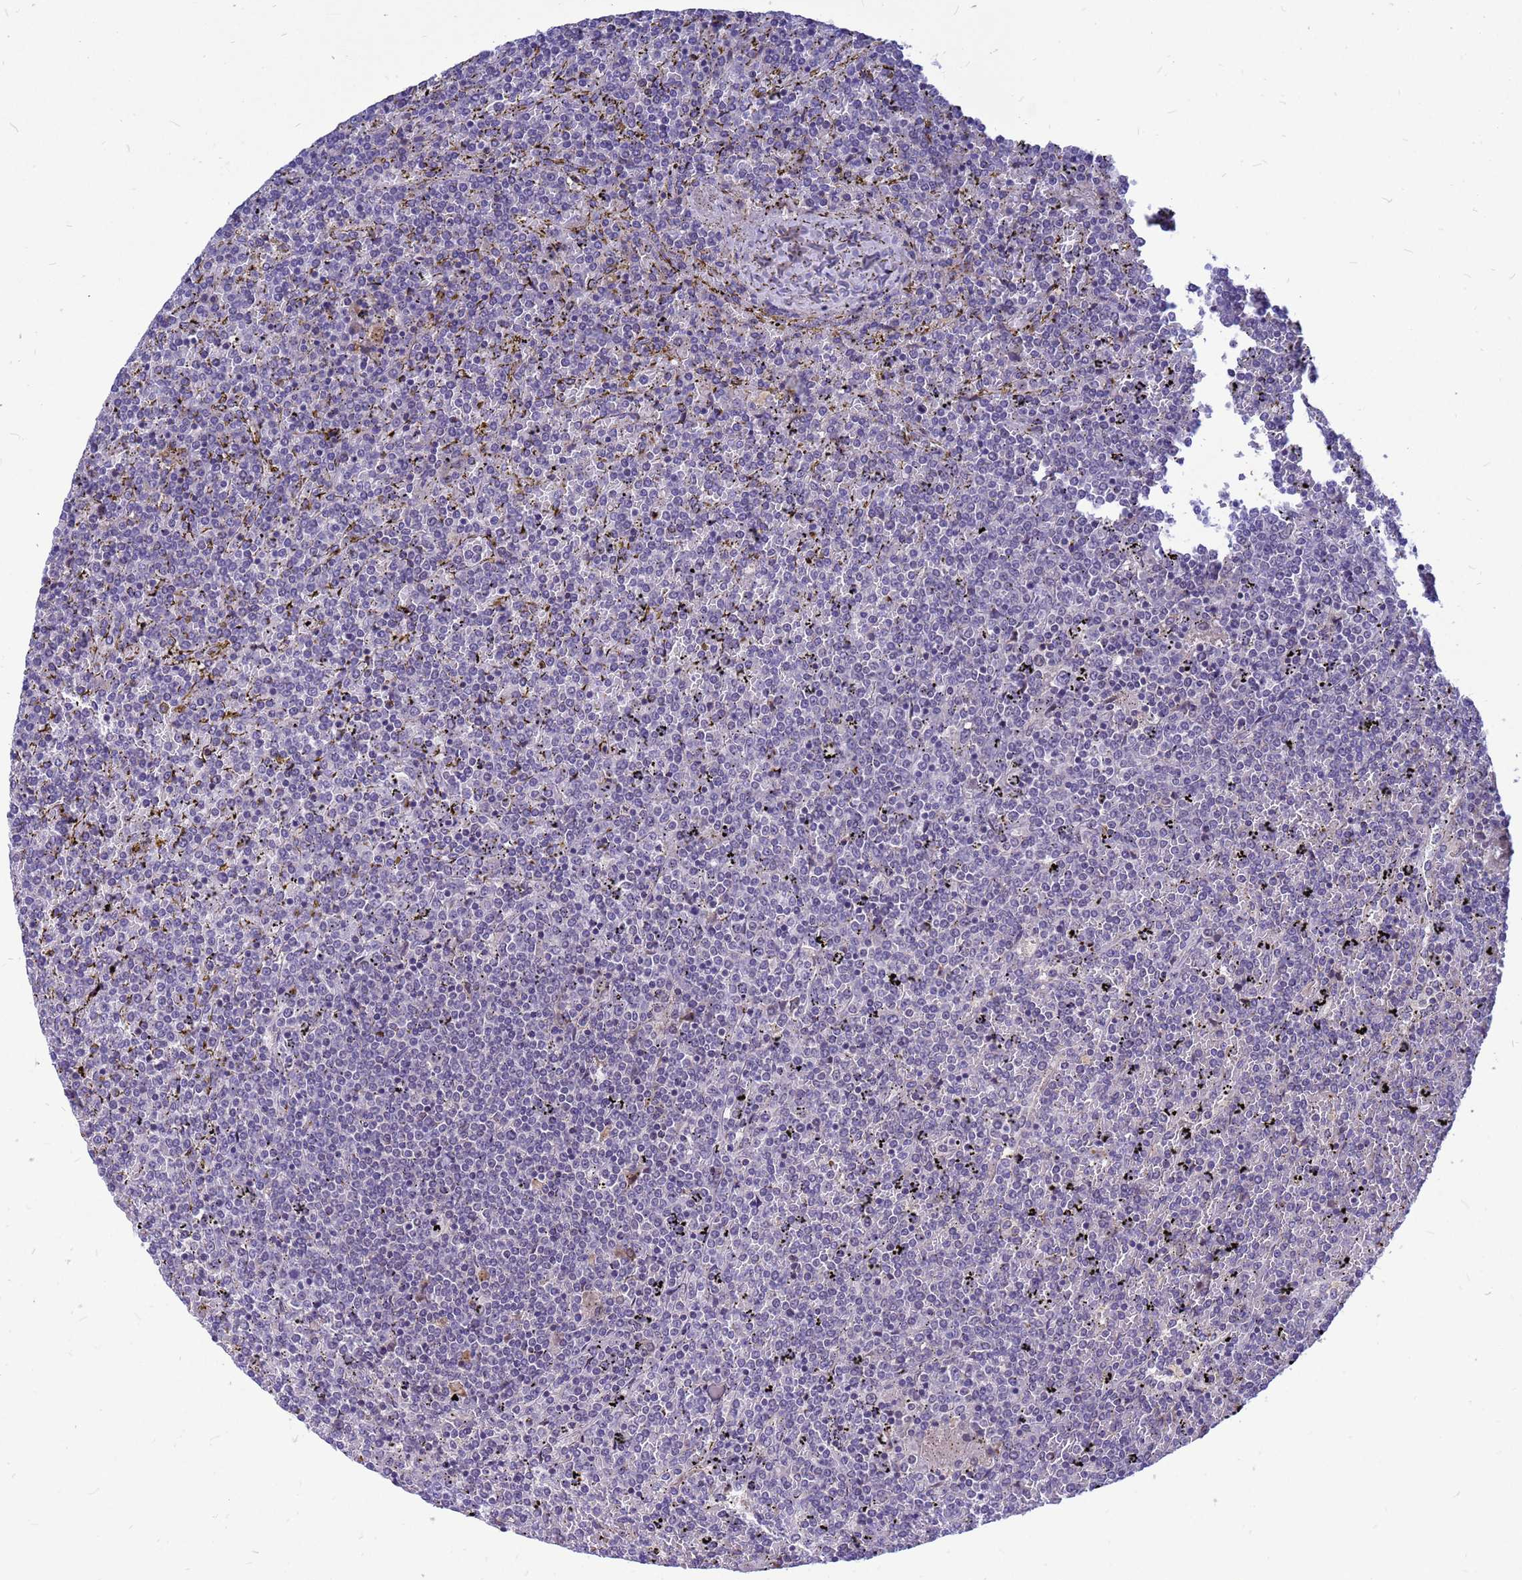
{"staining": {"intensity": "negative", "quantity": "none", "location": "none"}, "tissue": "lymphoma", "cell_type": "Tumor cells", "image_type": "cancer", "snomed": [{"axis": "morphology", "description": "Malignant lymphoma, non-Hodgkin's type, Low grade"}, {"axis": "topography", "description": "Spleen"}], "caption": "Immunohistochemistry (IHC) of malignant lymphoma, non-Hodgkin's type (low-grade) demonstrates no expression in tumor cells.", "gene": "SRGAP3", "patient": {"sex": "female", "age": 19}}